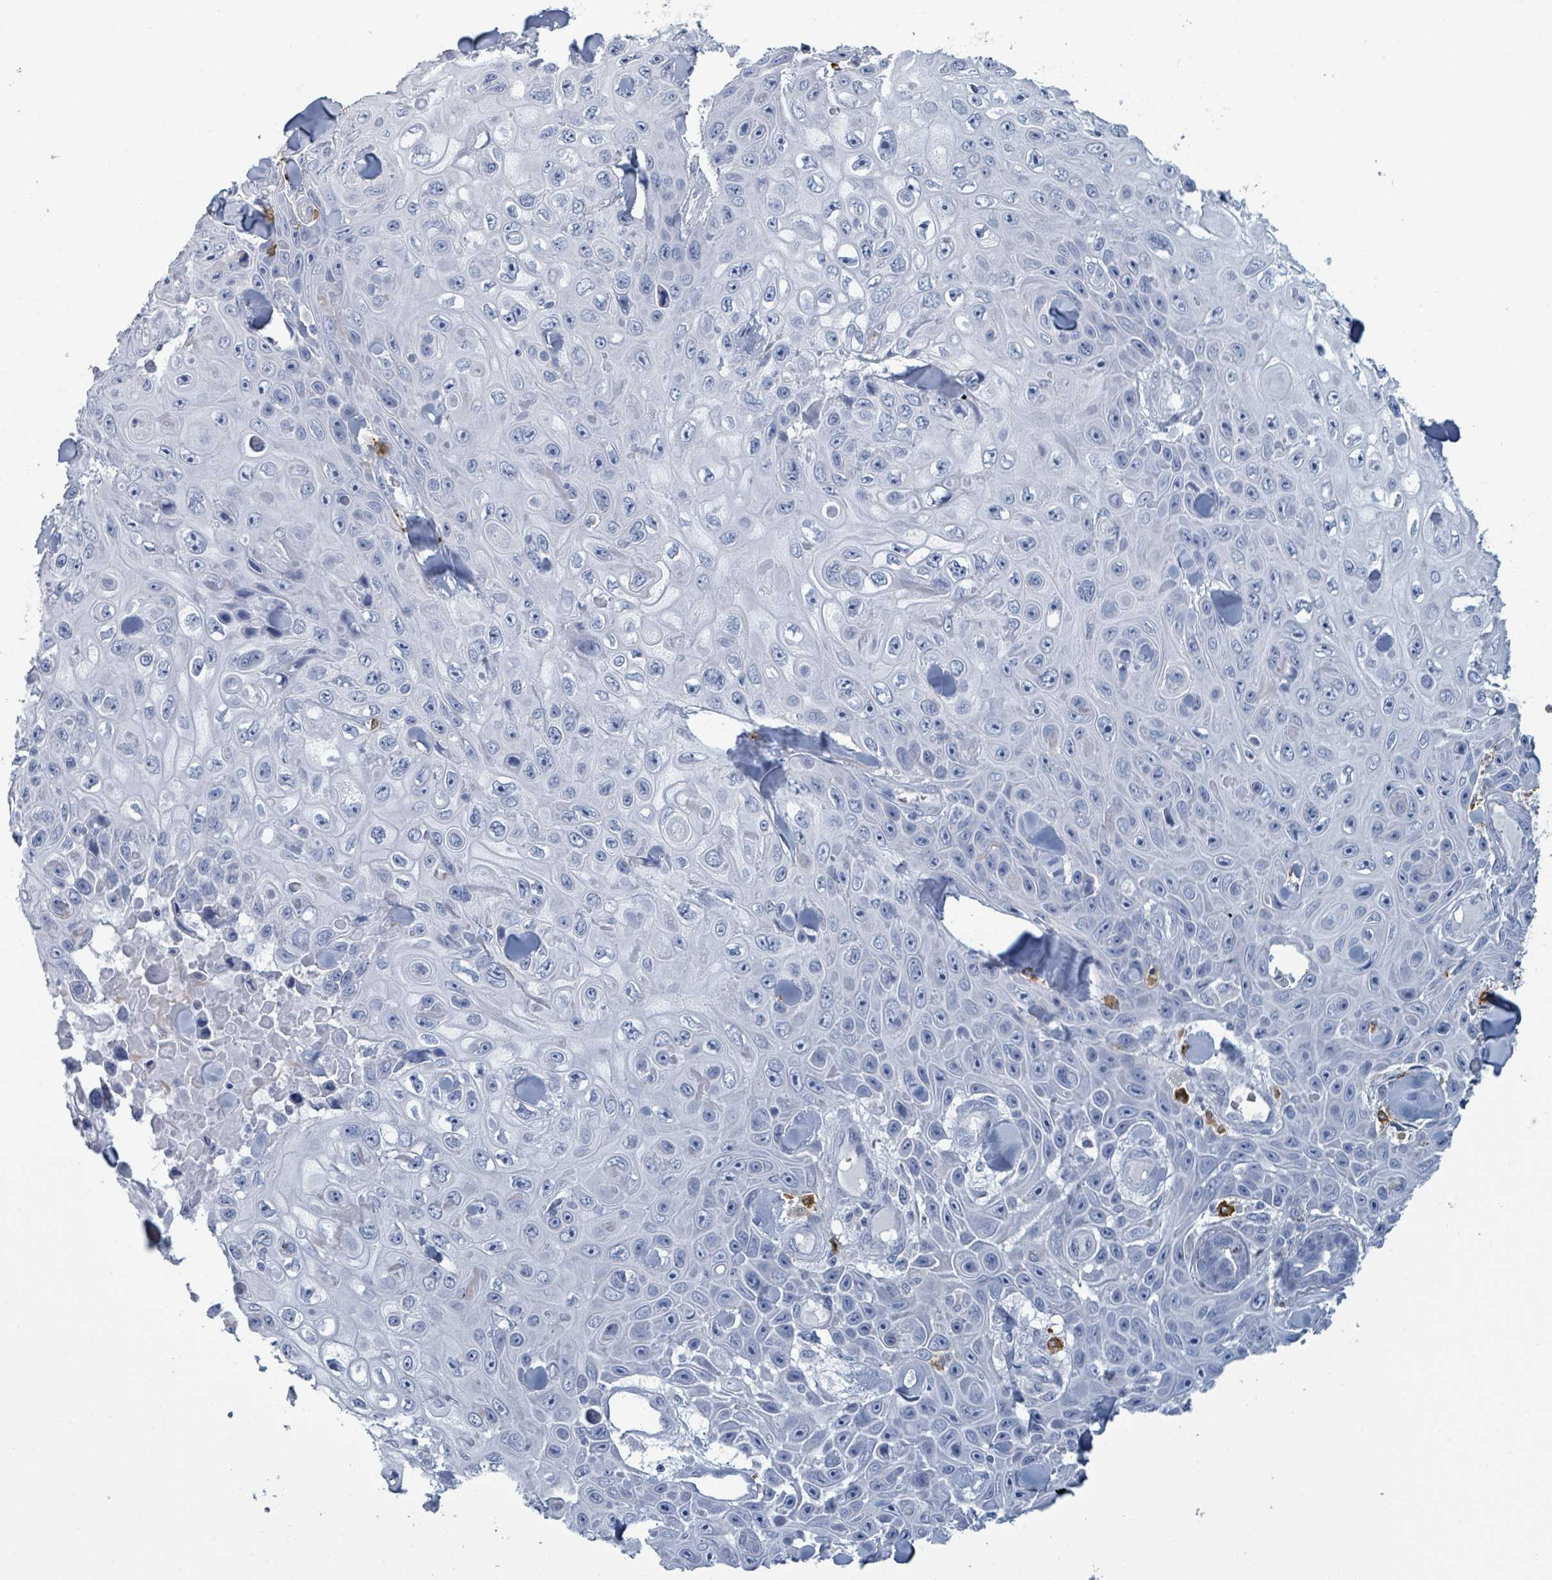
{"staining": {"intensity": "negative", "quantity": "none", "location": "none"}, "tissue": "skin cancer", "cell_type": "Tumor cells", "image_type": "cancer", "snomed": [{"axis": "morphology", "description": "Squamous cell carcinoma, NOS"}, {"axis": "topography", "description": "Skin"}], "caption": "A photomicrograph of human skin cancer (squamous cell carcinoma) is negative for staining in tumor cells.", "gene": "VPS13D", "patient": {"sex": "male", "age": 82}}